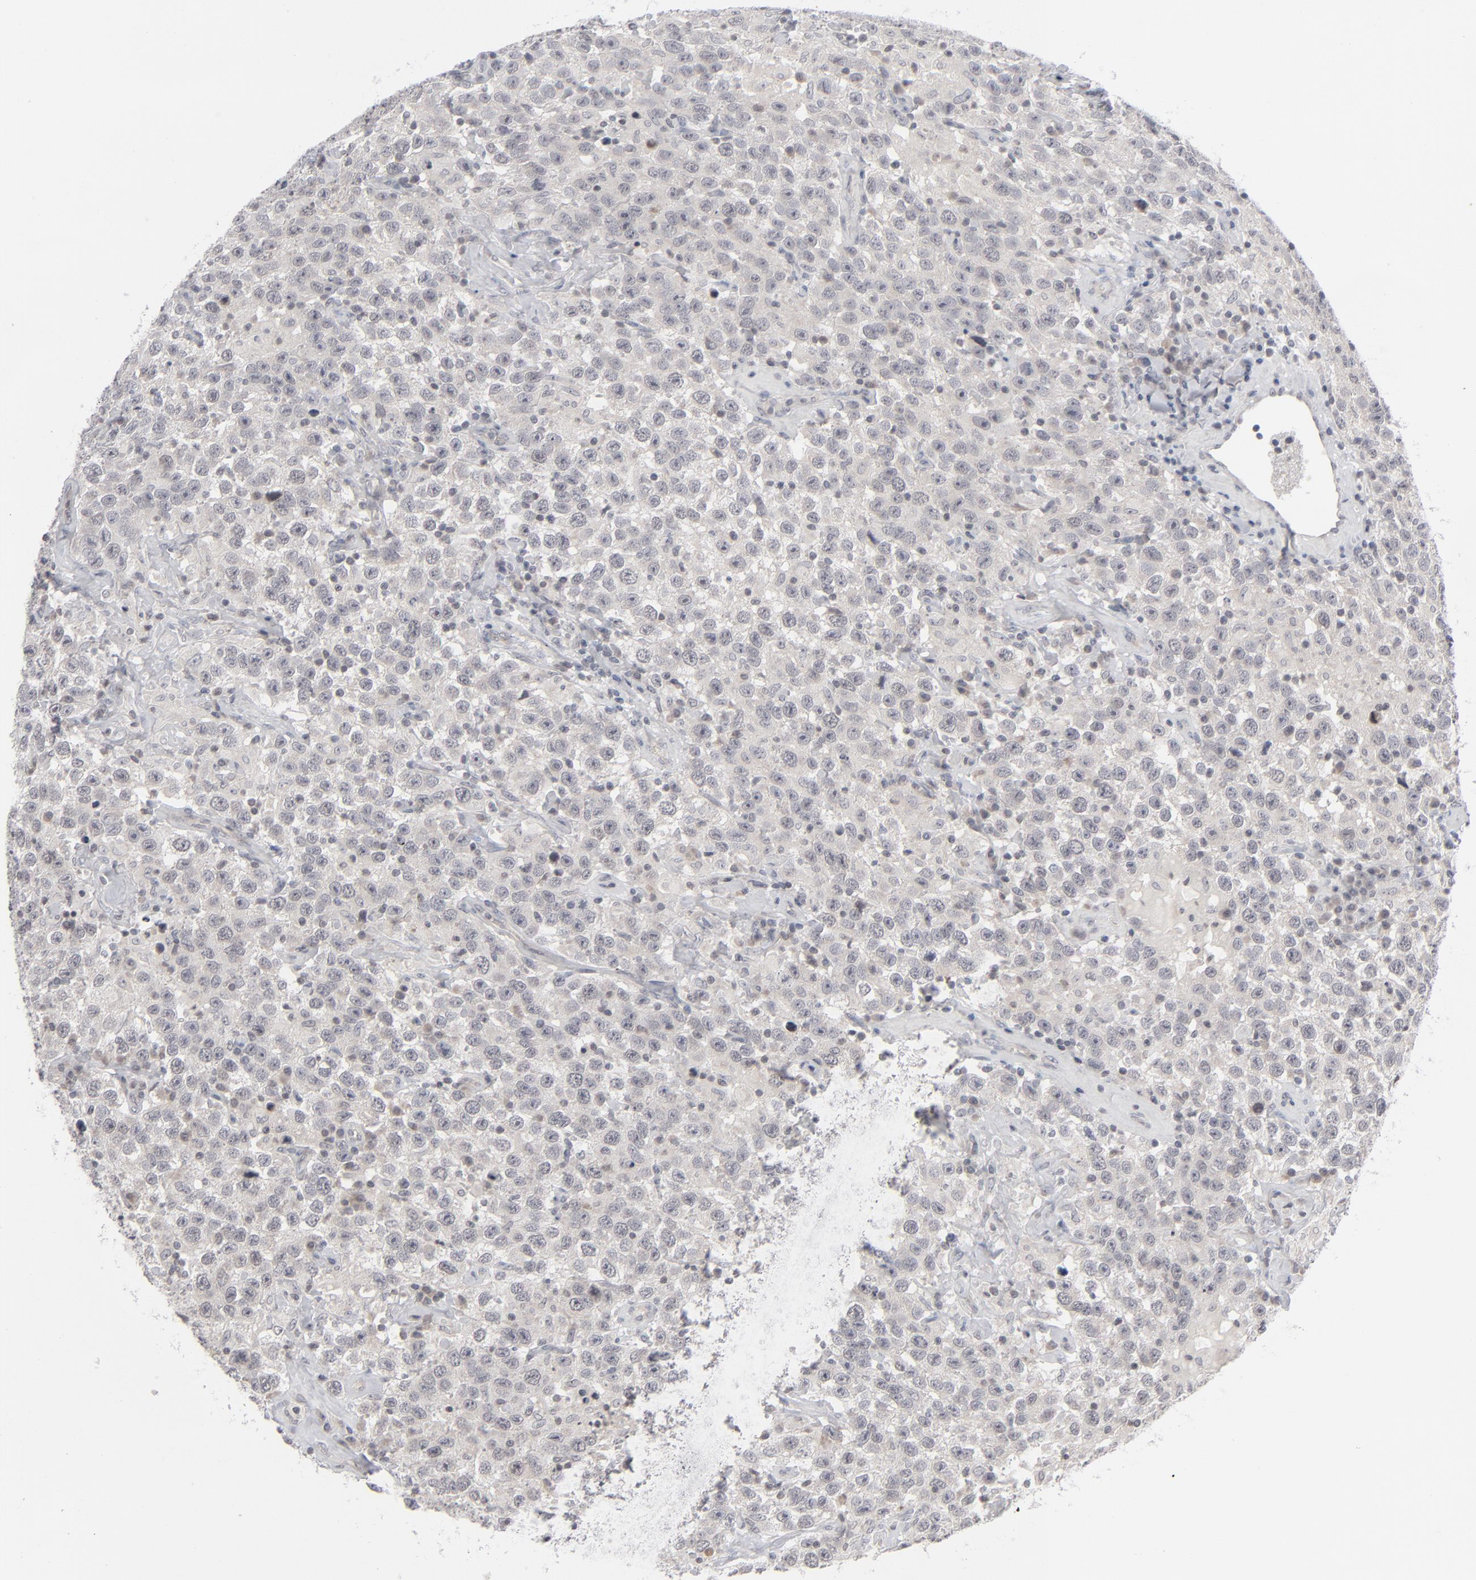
{"staining": {"intensity": "negative", "quantity": "none", "location": "none"}, "tissue": "testis cancer", "cell_type": "Tumor cells", "image_type": "cancer", "snomed": [{"axis": "morphology", "description": "Seminoma, NOS"}, {"axis": "topography", "description": "Testis"}], "caption": "High power microscopy micrograph of an IHC histopathology image of testis cancer, revealing no significant positivity in tumor cells. The staining was performed using DAB to visualize the protein expression in brown, while the nuclei were stained in blue with hematoxylin (Magnification: 20x).", "gene": "POF1B", "patient": {"sex": "male", "age": 41}}